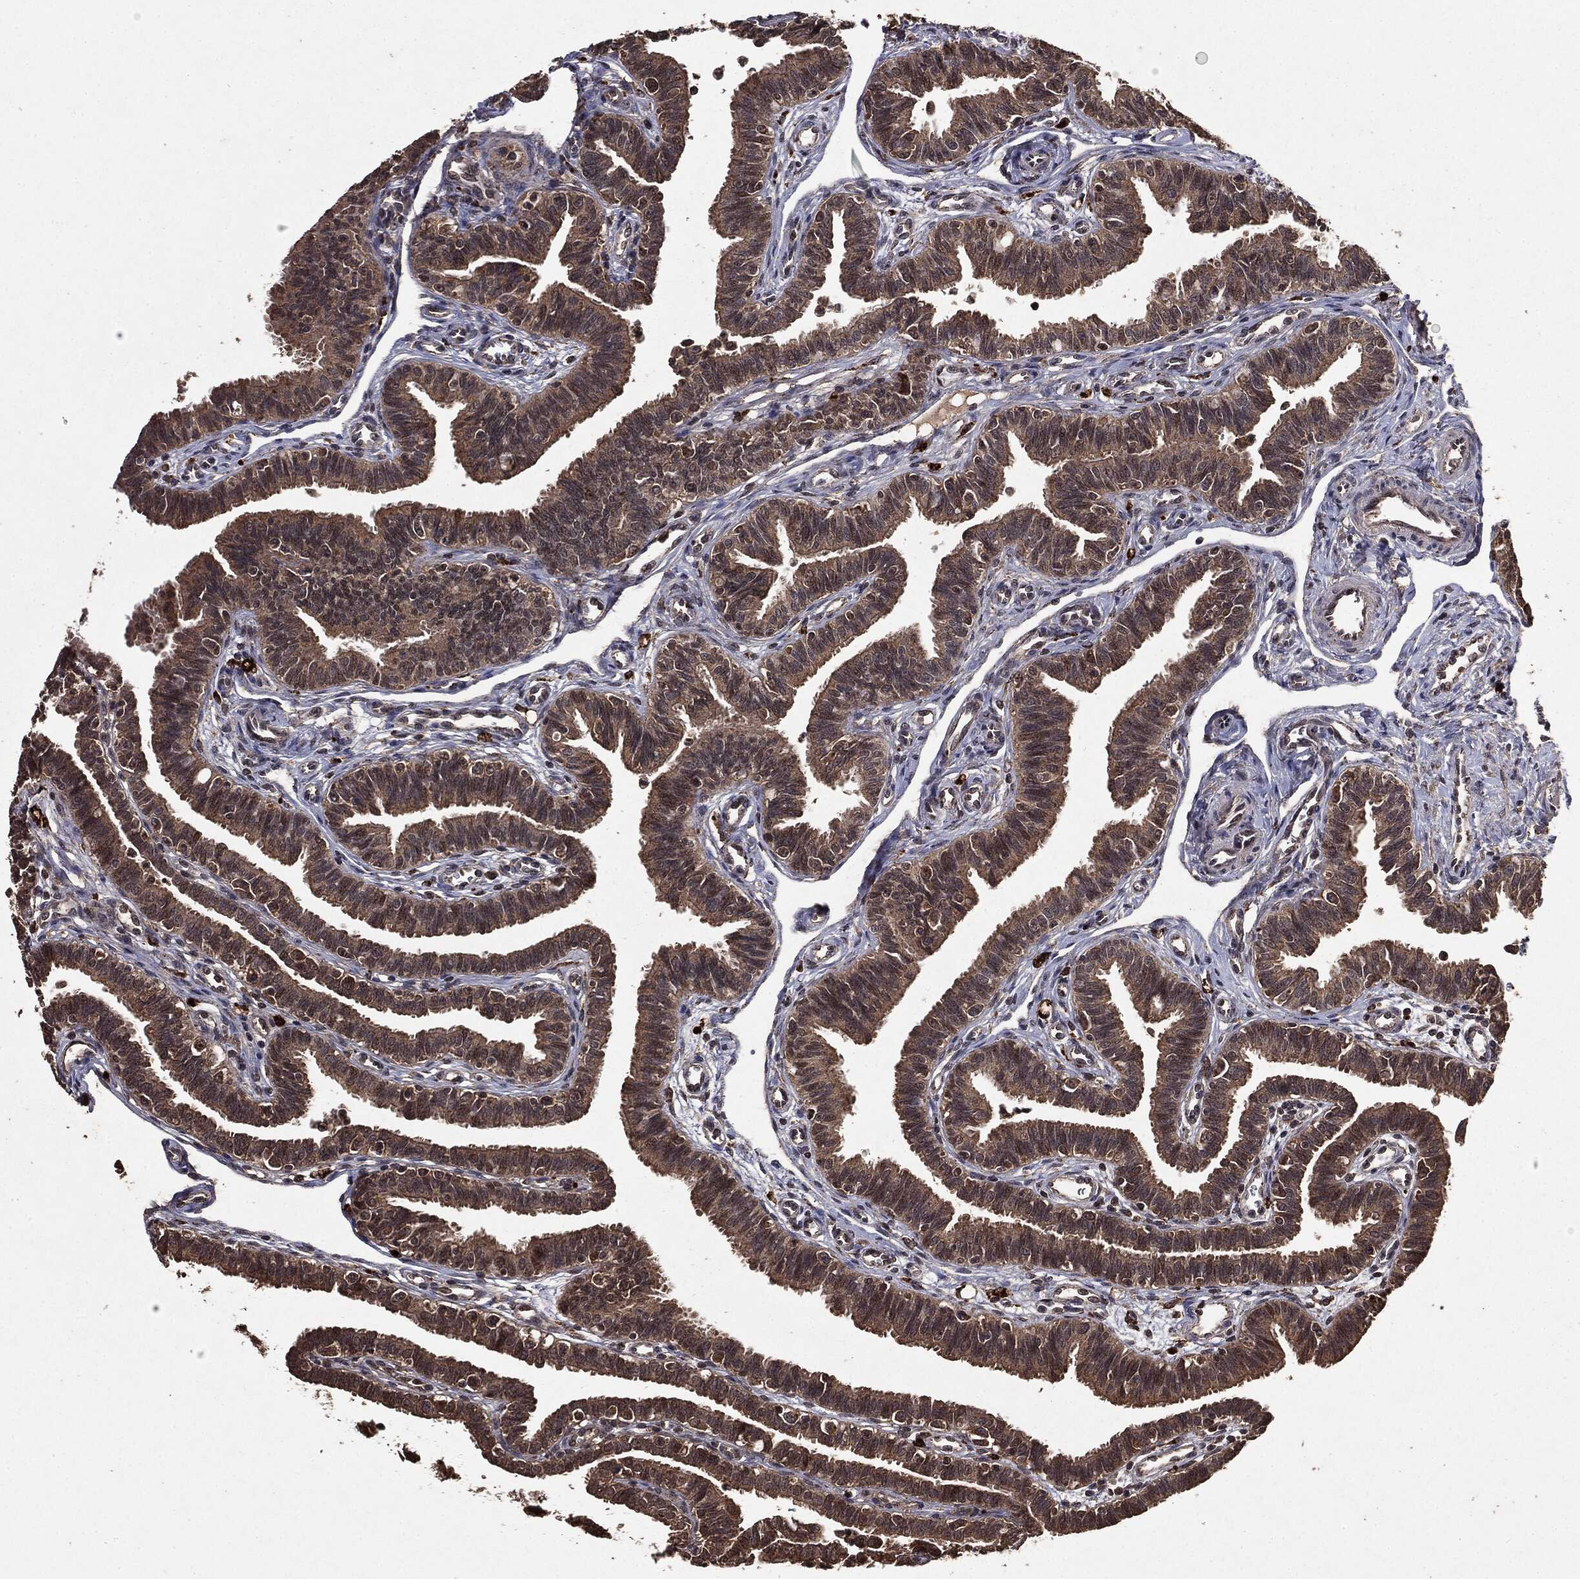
{"staining": {"intensity": "moderate", "quantity": ">75%", "location": "cytoplasmic/membranous"}, "tissue": "fallopian tube", "cell_type": "Glandular cells", "image_type": "normal", "snomed": [{"axis": "morphology", "description": "Normal tissue, NOS"}, {"axis": "topography", "description": "Fallopian tube"}], "caption": "Immunohistochemistry histopathology image of normal fallopian tube: human fallopian tube stained using immunohistochemistry reveals medium levels of moderate protein expression localized specifically in the cytoplasmic/membranous of glandular cells, appearing as a cytoplasmic/membranous brown color.", "gene": "MTOR", "patient": {"sex": "female", "age": 36}}